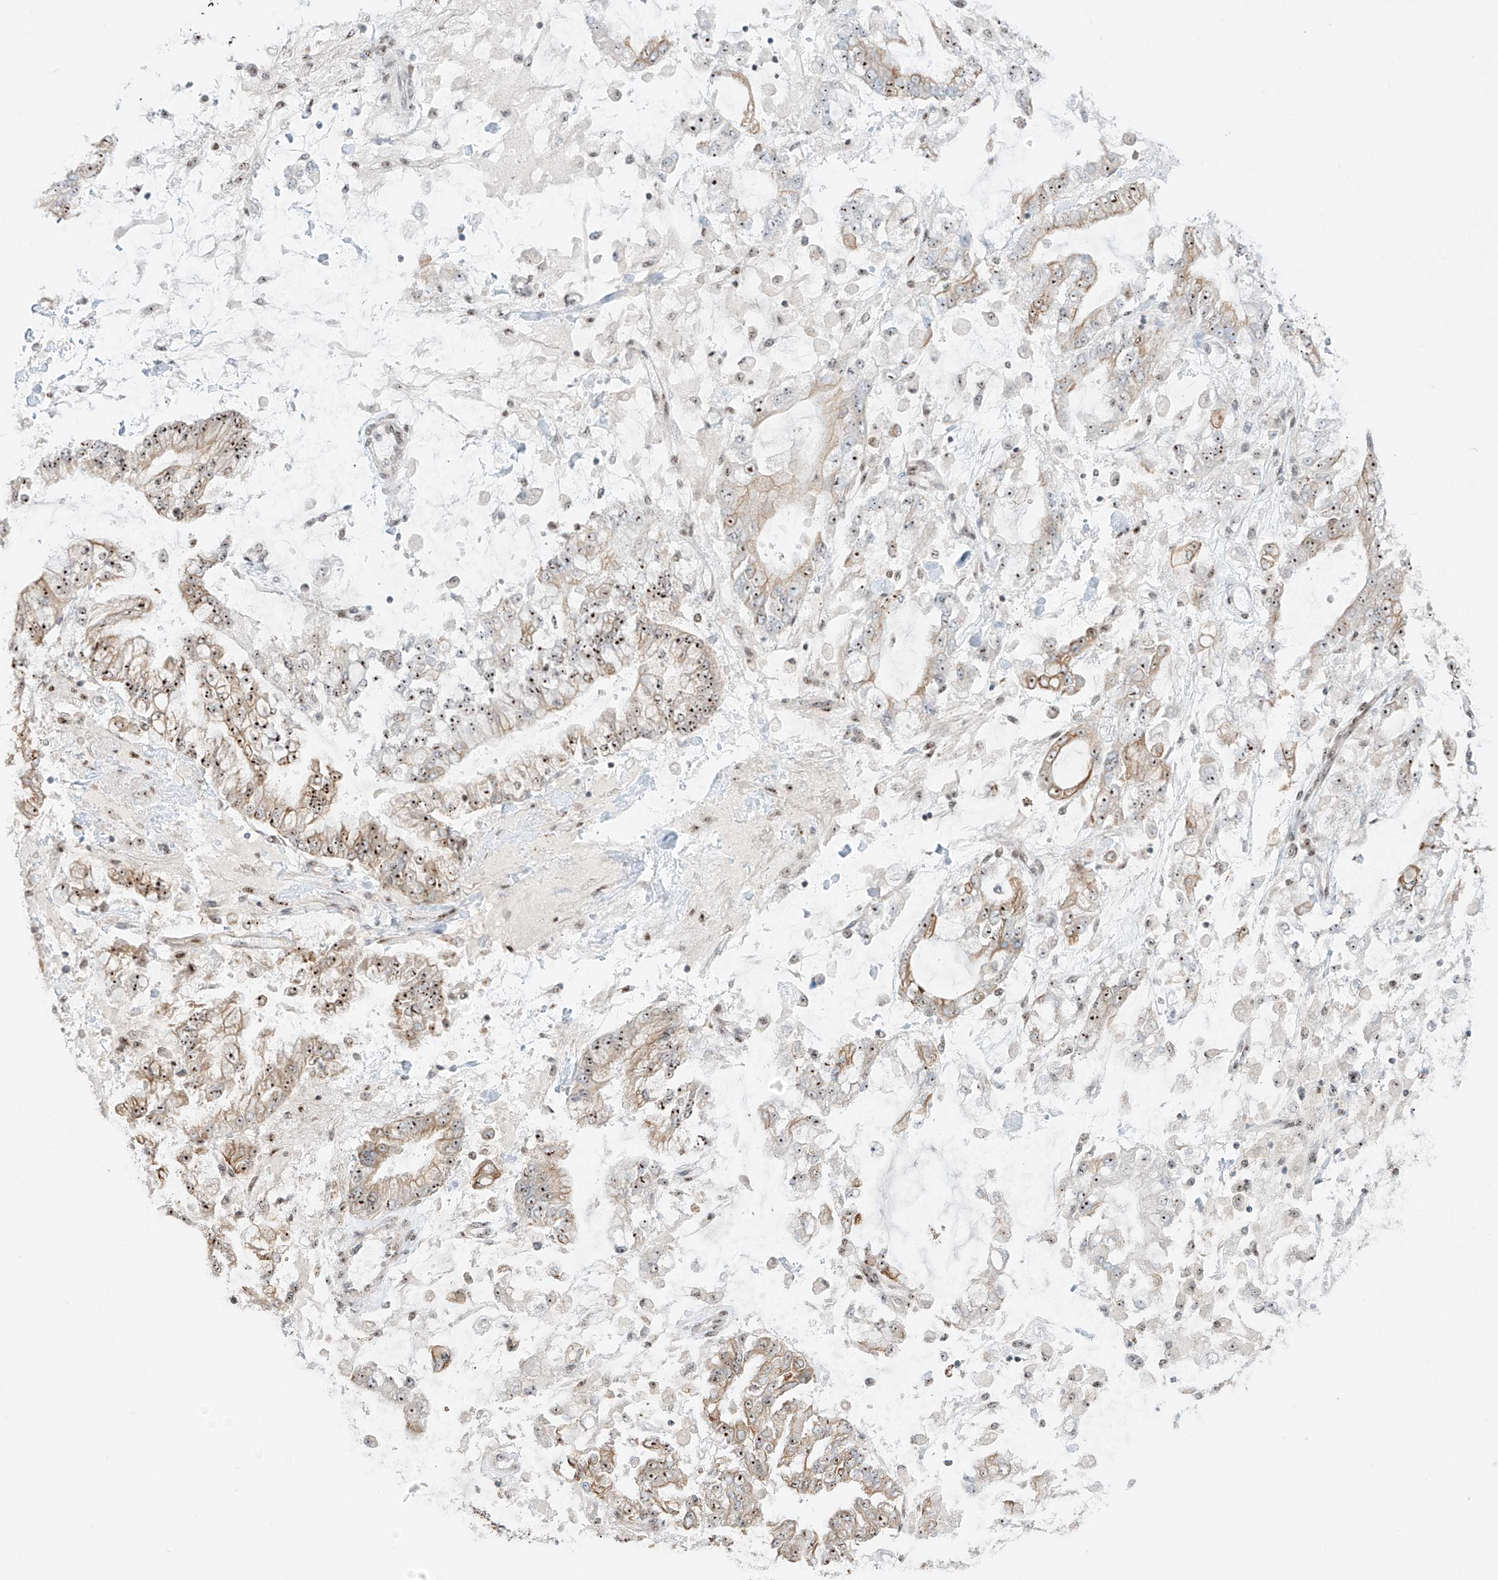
{"staining": {"intensity": "moderate", "quantity": ">75%", "location": "cytoplasmic/membranous,nuclear"}, "tissue": "stomach cancer", "cell_type": "Tumor cells", "image_type": "cancer", "snomed": [{"axis": "morphology", "description": "Normal tissue, NOS"}, {"axis": "morphology", "description": "Adenocarcinoma, NOS"}, {"axis": "topography", "description": "Stomach, upper"}, {"axis": "topography", "description": "Stomach"}], "caption": "Protein expression analysis of adenocarcinoma (stomach) displays moderate cytoplasmic/membranous and nuclear expression in about >75% of tumor cells. (IHC, brightfield microscopy, high magnification).", "gene": "ZNF512", "patient": {"sex": "male", "age": 76}}